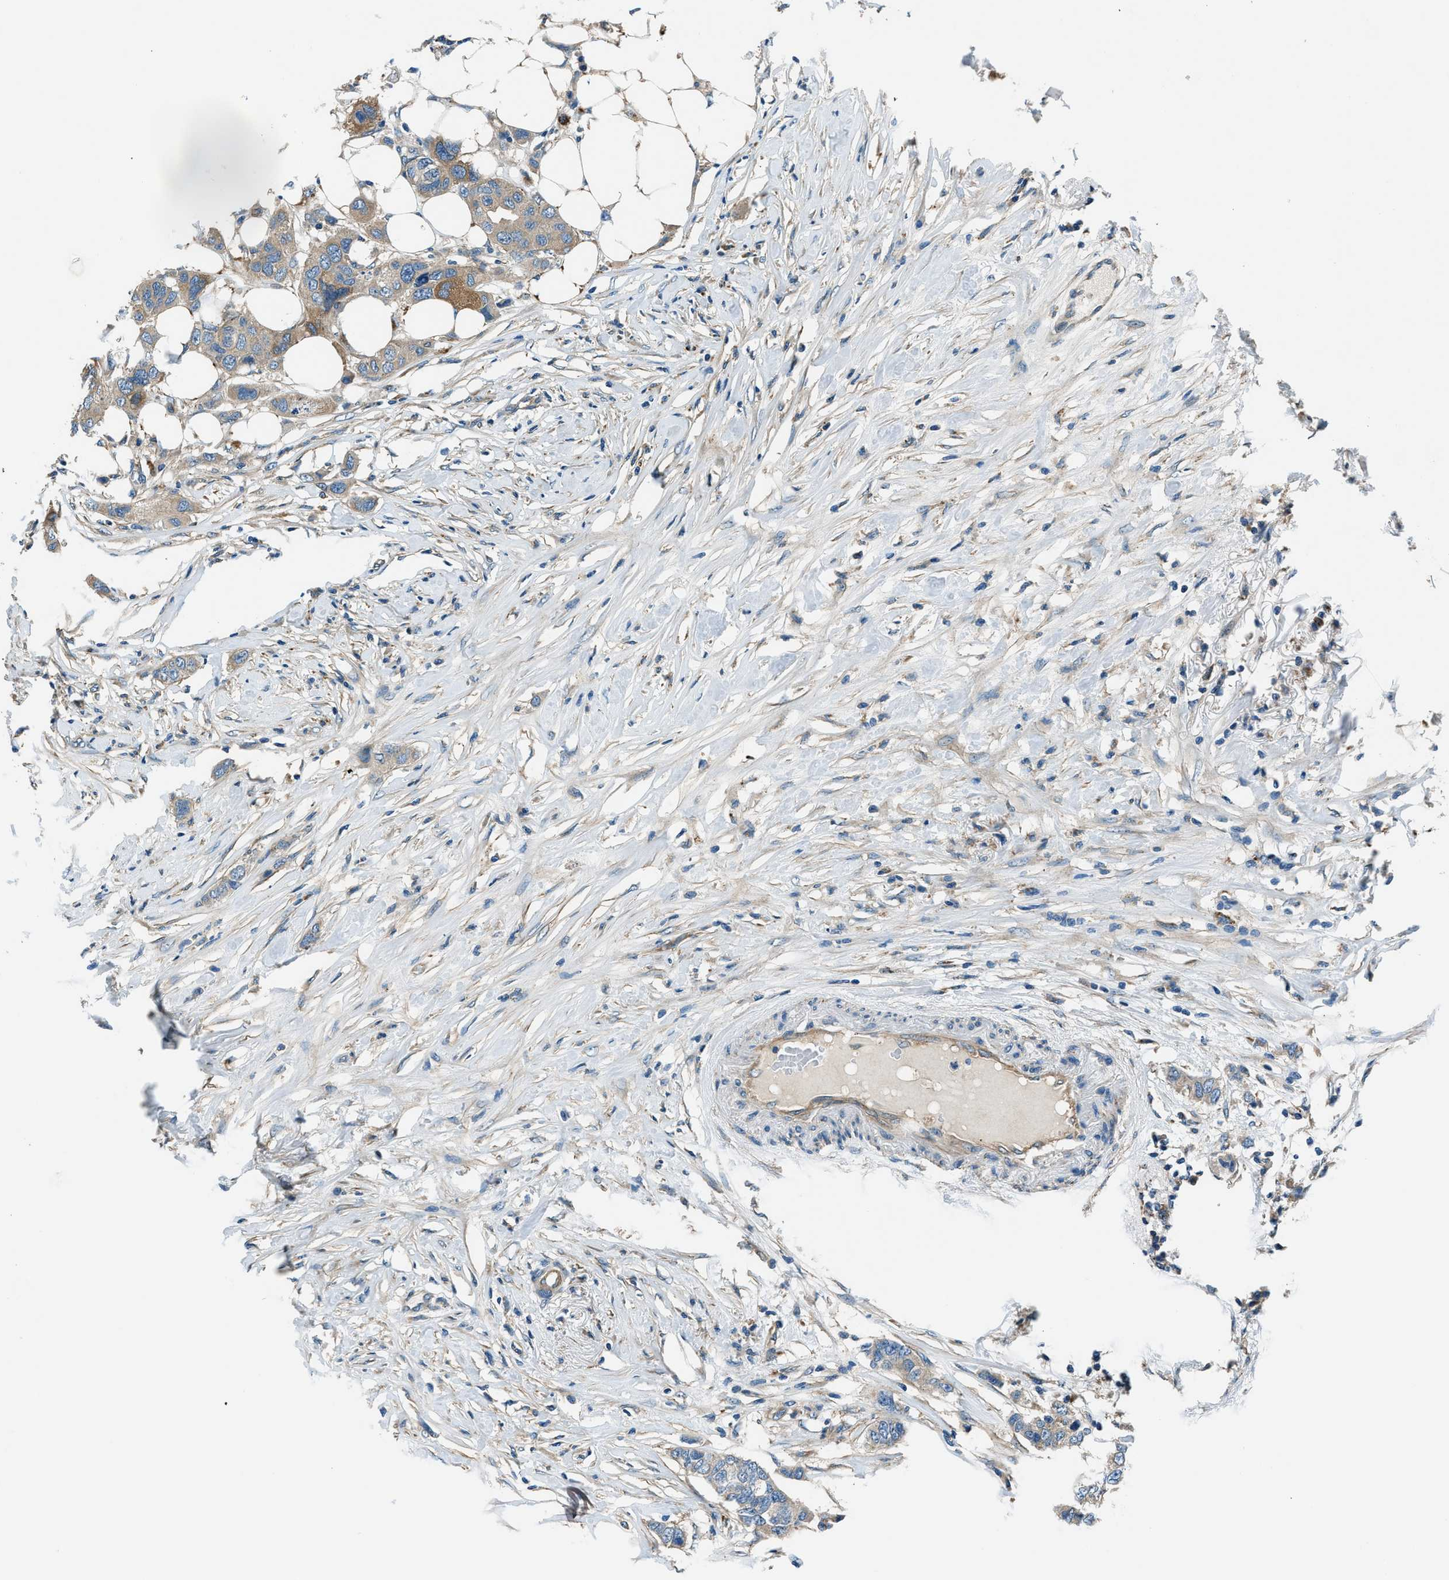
{"staining": {"intensity": "weak", "quantity": ">75%", "location": "cytoplasmic/membranous"}, "tissue": "breast cancer", "cell_type": "Tumor cells", "image_type": "cancer", "snomed": [{"axis": "morphology", "description": "Duct carcinoma"}, {"axis": "topography", "description": "Breast"}], "caption": "Protein expression analysis of human breast cancer (infiltrating ductal carcinoma) reveals weak cytoplasmic/membranous positivity in approximately >75% of tumor cells.", "gene": "SLC19A2", "patient": {"sex": "female", "age": 50}}